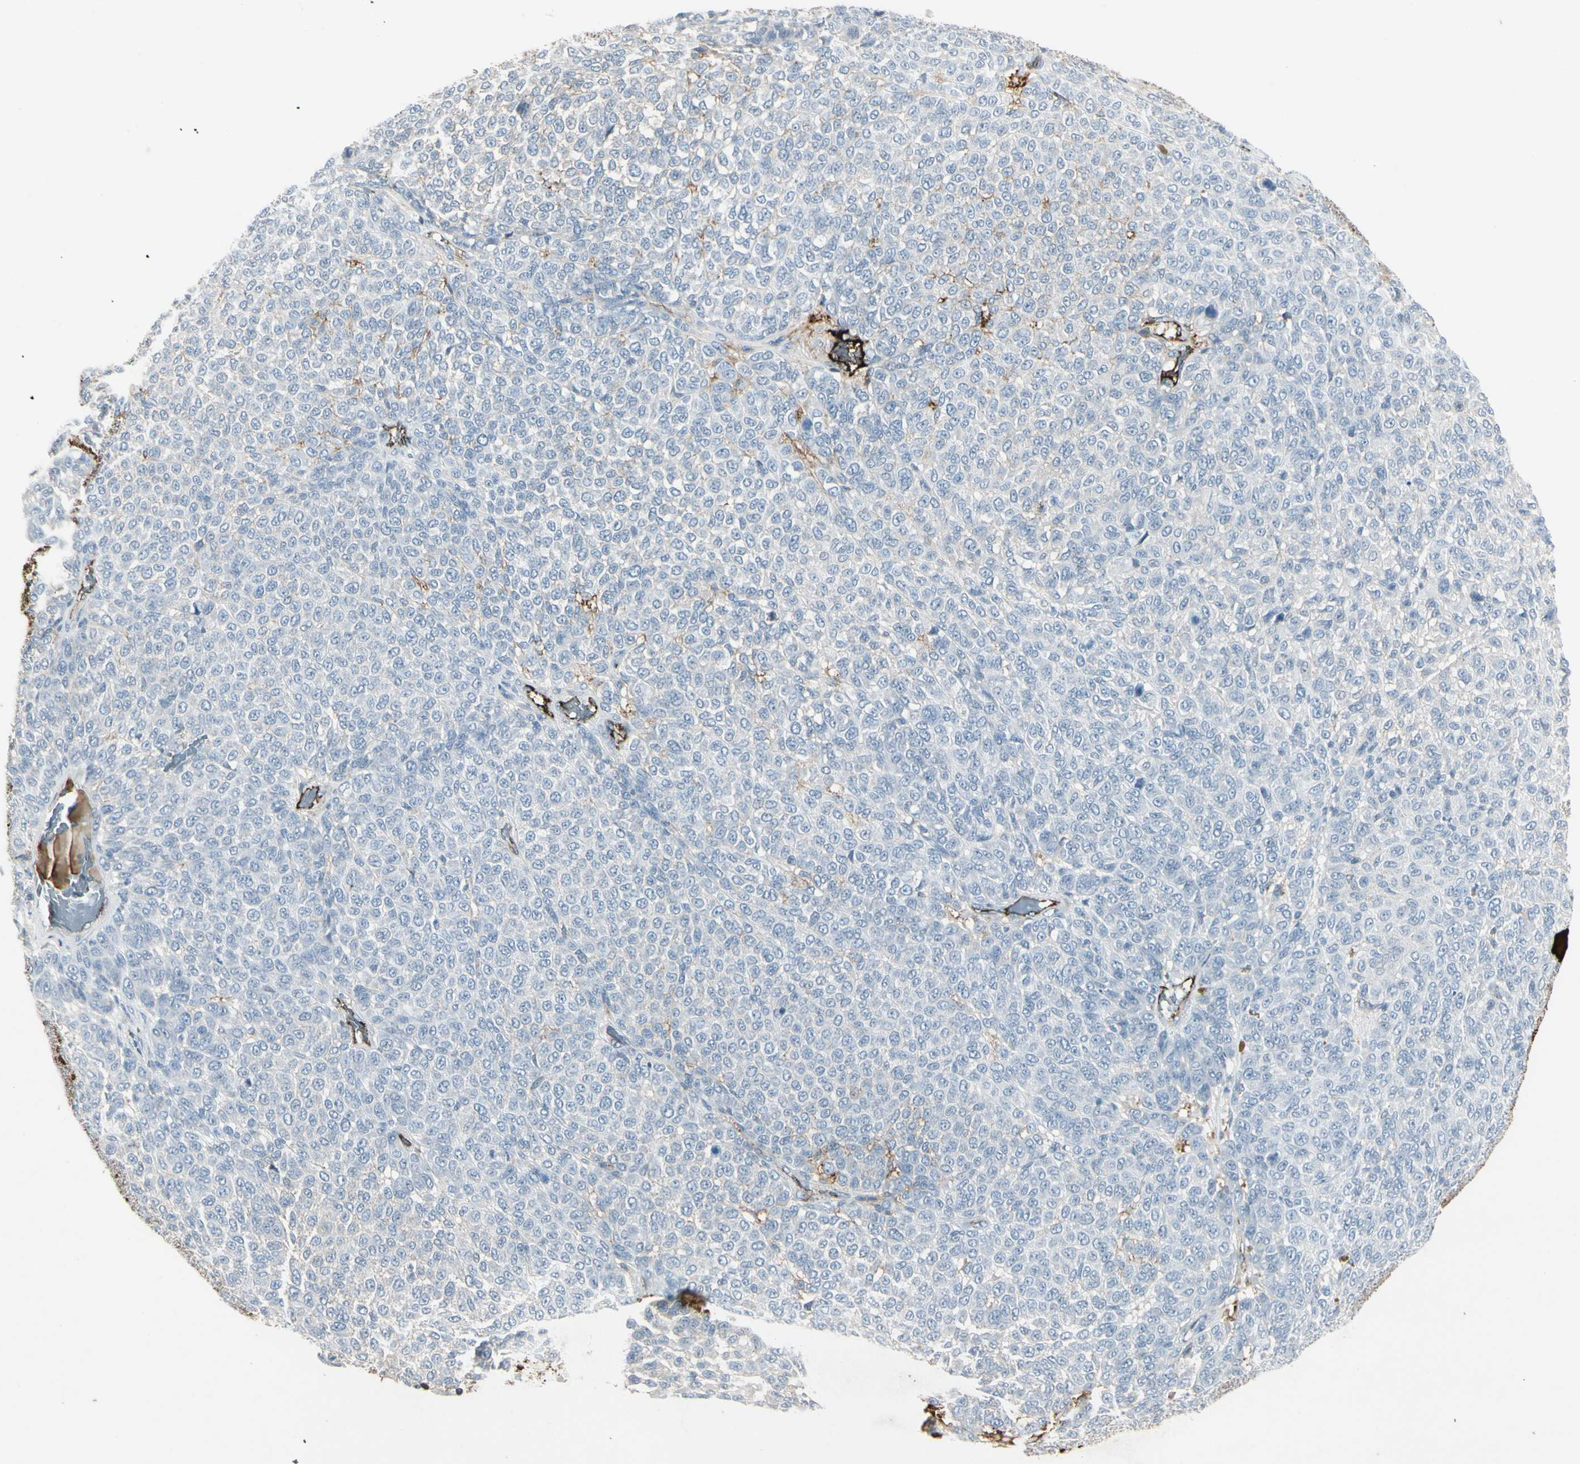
{"staining": {"intensity": "negative", "quantity": "none", "location": "none"}, "tissue": "melanoma", "cell_type": "Tumor cells", "image_type": "cancer", "snomed": [{"axis": "morphology", "description": "Malignant melanoma, NOS"}, {"axis": "topography", "description": "Skin"}], "caption": "The micrograph demonstrates no staining of tumor cells in melanoma.", "gene": "IGHM", "patient": {"sex": "male", "age": 59}}